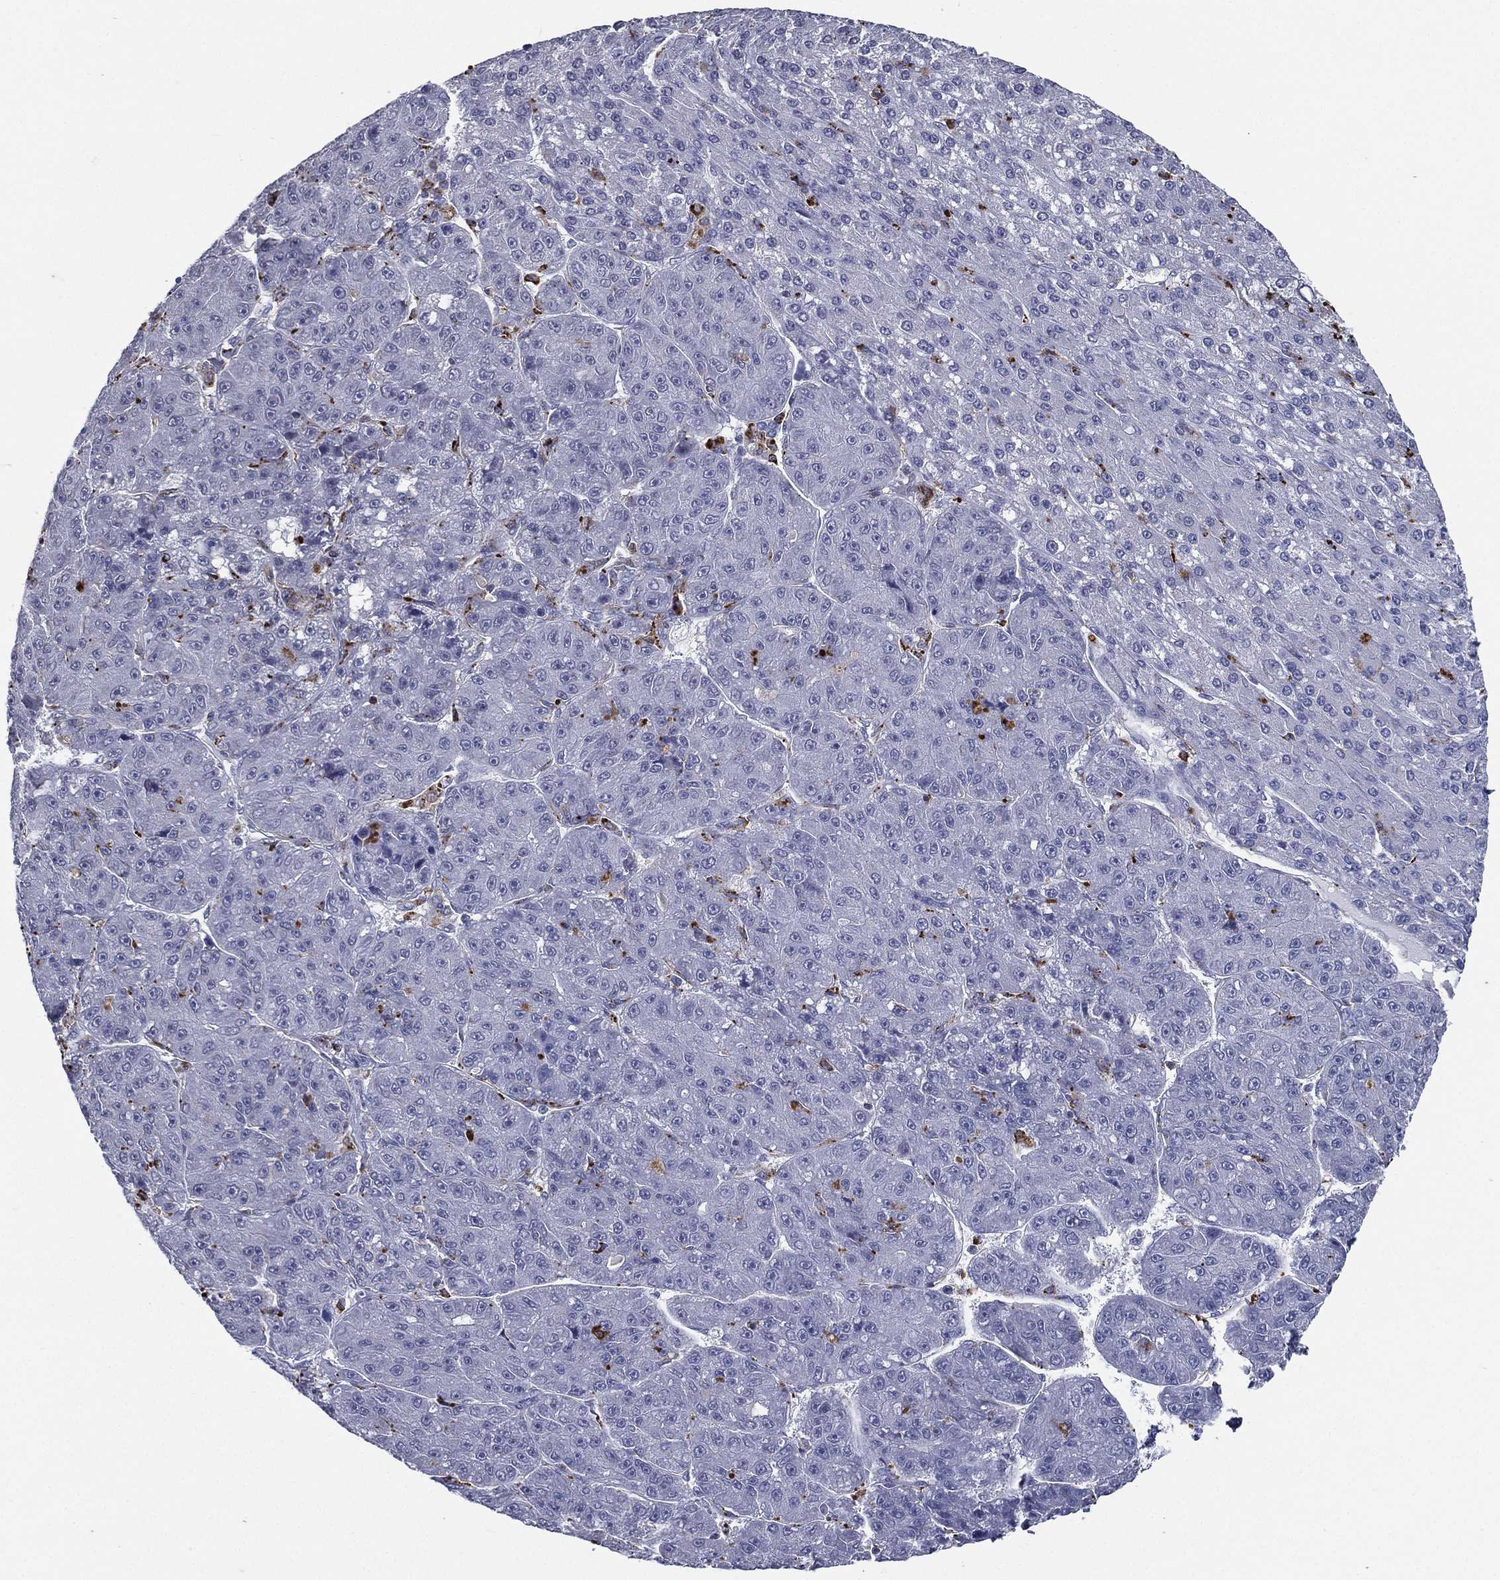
{"staining": {"intensity": "negative", "quantity": "none", "location": "none"}, "tissue": "liver cancer", "cell_type": "Tumor cells", "image_type": "cancer", "snomed": [{"axis": "morphology", "description": "Carcinoma, Hepatocellular, NOS"}, {"axis": "topography", "description": "Liver"}], "caption": "The IHC photomicrograph has no significant expression in tumor cells of liver cancer tissue.", "gene": "EVI2B", "patient": {"sex": "male", "age": 67}}